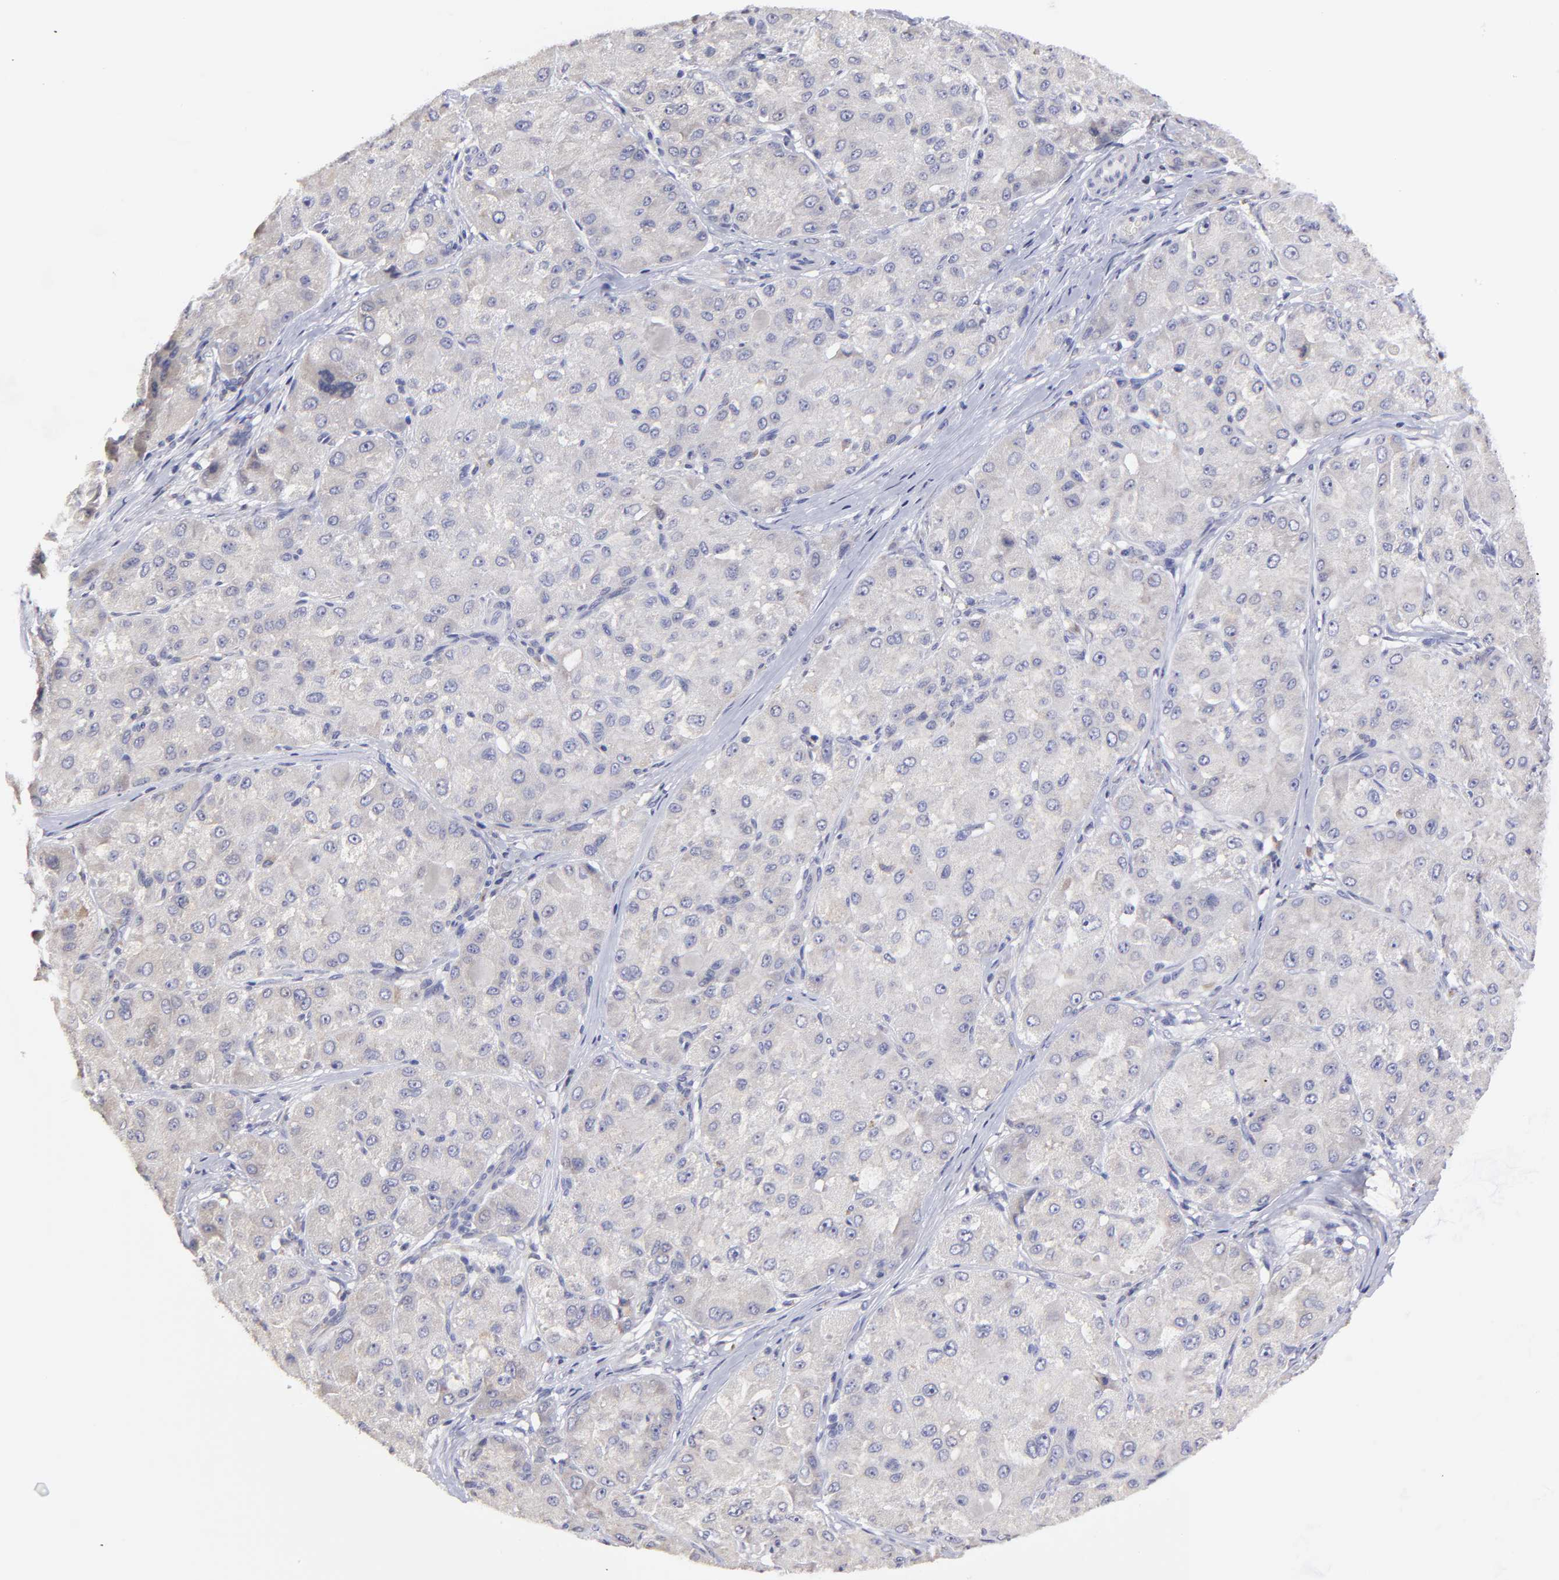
{"staining": {"intensity": "negative", "quantity": "none", "location": "none"}, "tissue": "liver cancer", "cell_type": "Tumor cells", "image_type": "cancer", "snomed": [{"axis": "morphology", "description": "Carcinoma, Hepatocellular, NOS"}, {"axis": "topography", "description": "Liver"}], "caption": "Histopathology image shows no protein expression in tumor cells of hepatocellular carcinoma (liver) tissue.", "gene": "GCSAM", "patient": {"sex": "male", "age": 80}}